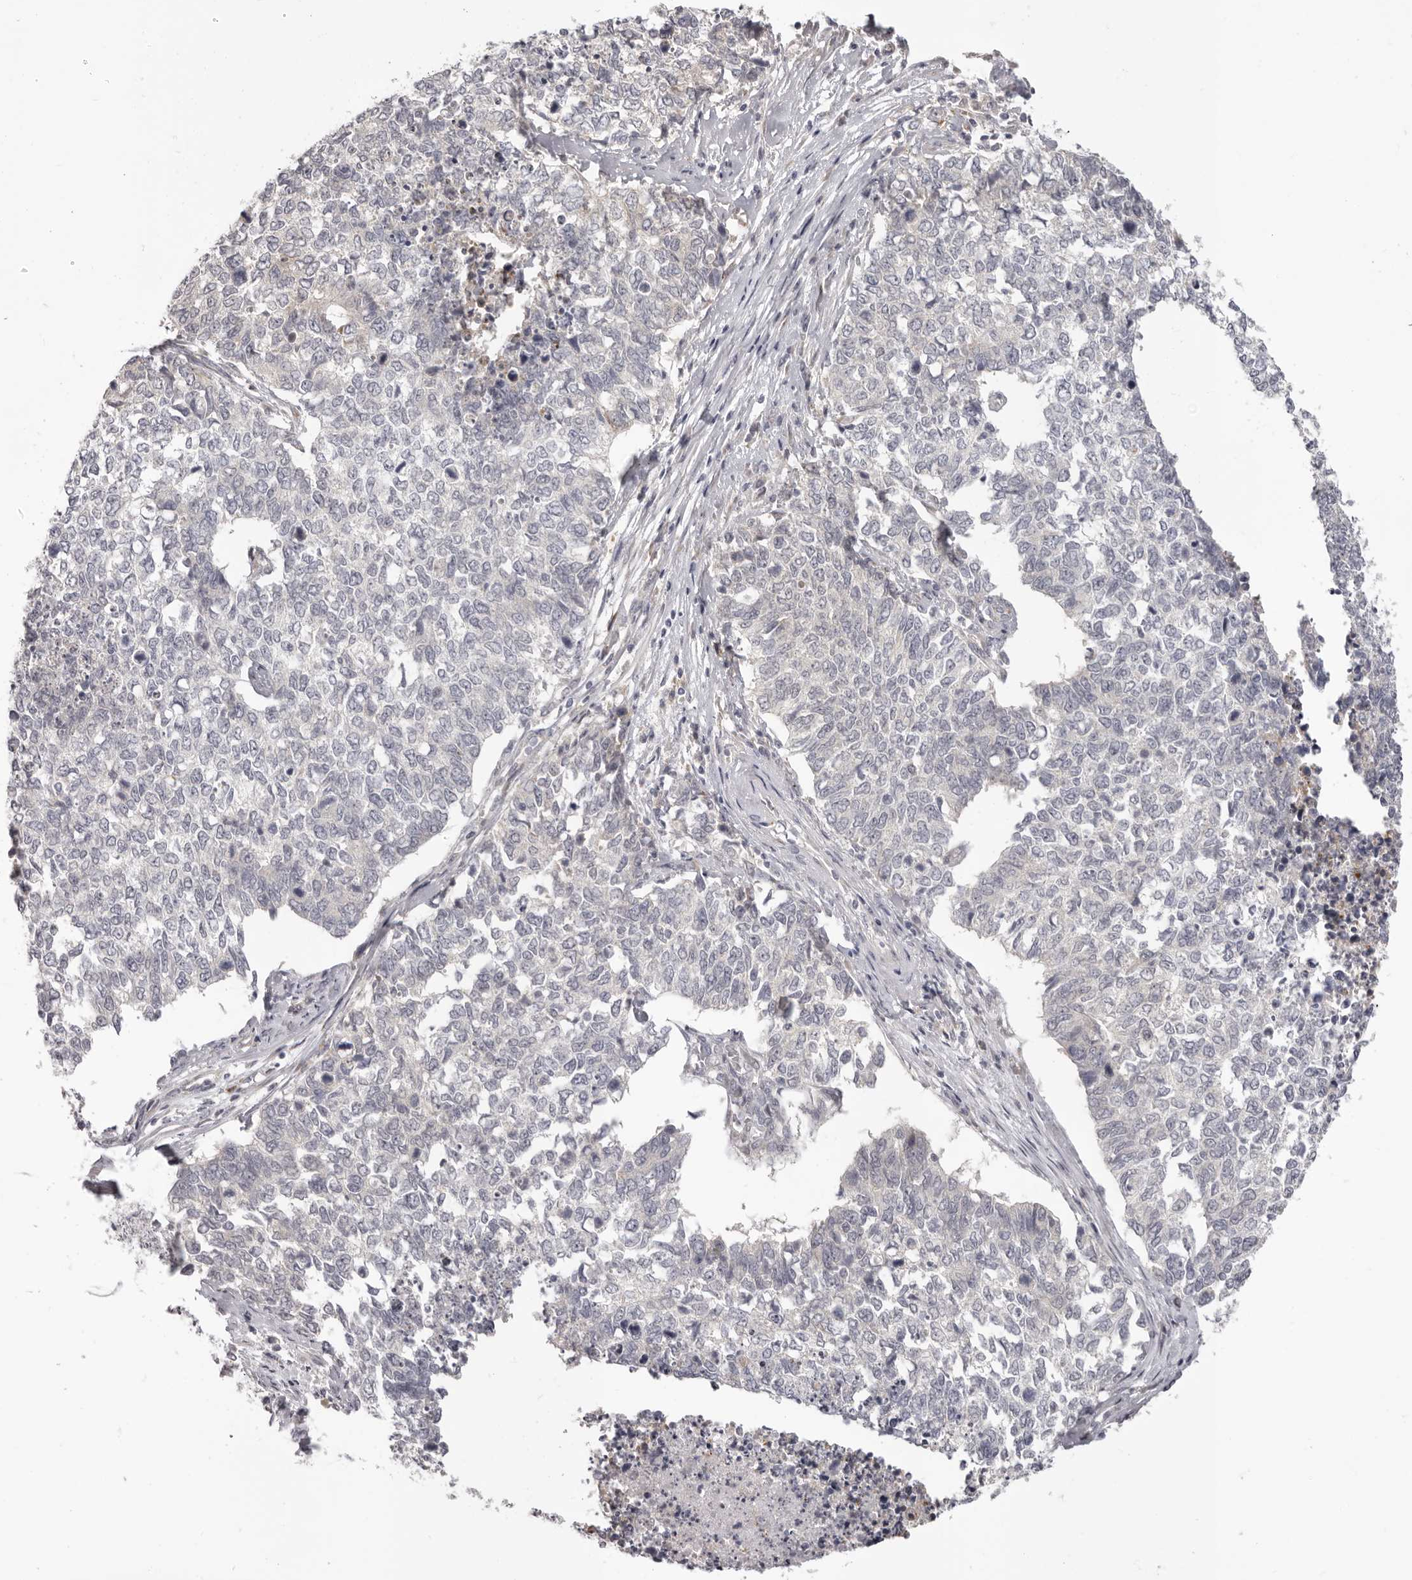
{"staining": {"intensity": "negative", "quantity": "none", "location": "none"}, "tissue": "cervical cancer", "cell_type": "Tumor cells", "image_type": "cancer", "snomed": [{"axis": "morphology", "description": "Squamous cell carcinoma, NOS"}, {"axis": "topography", "description": "Cervix"}], "caption": "This is an immunohistochemistry histopathology image of human cervical squamous cell carcinoma. There is no expression in tumor cells.", "gene": "OTUD3", "patient": {"sex": "female", "age": 63}}